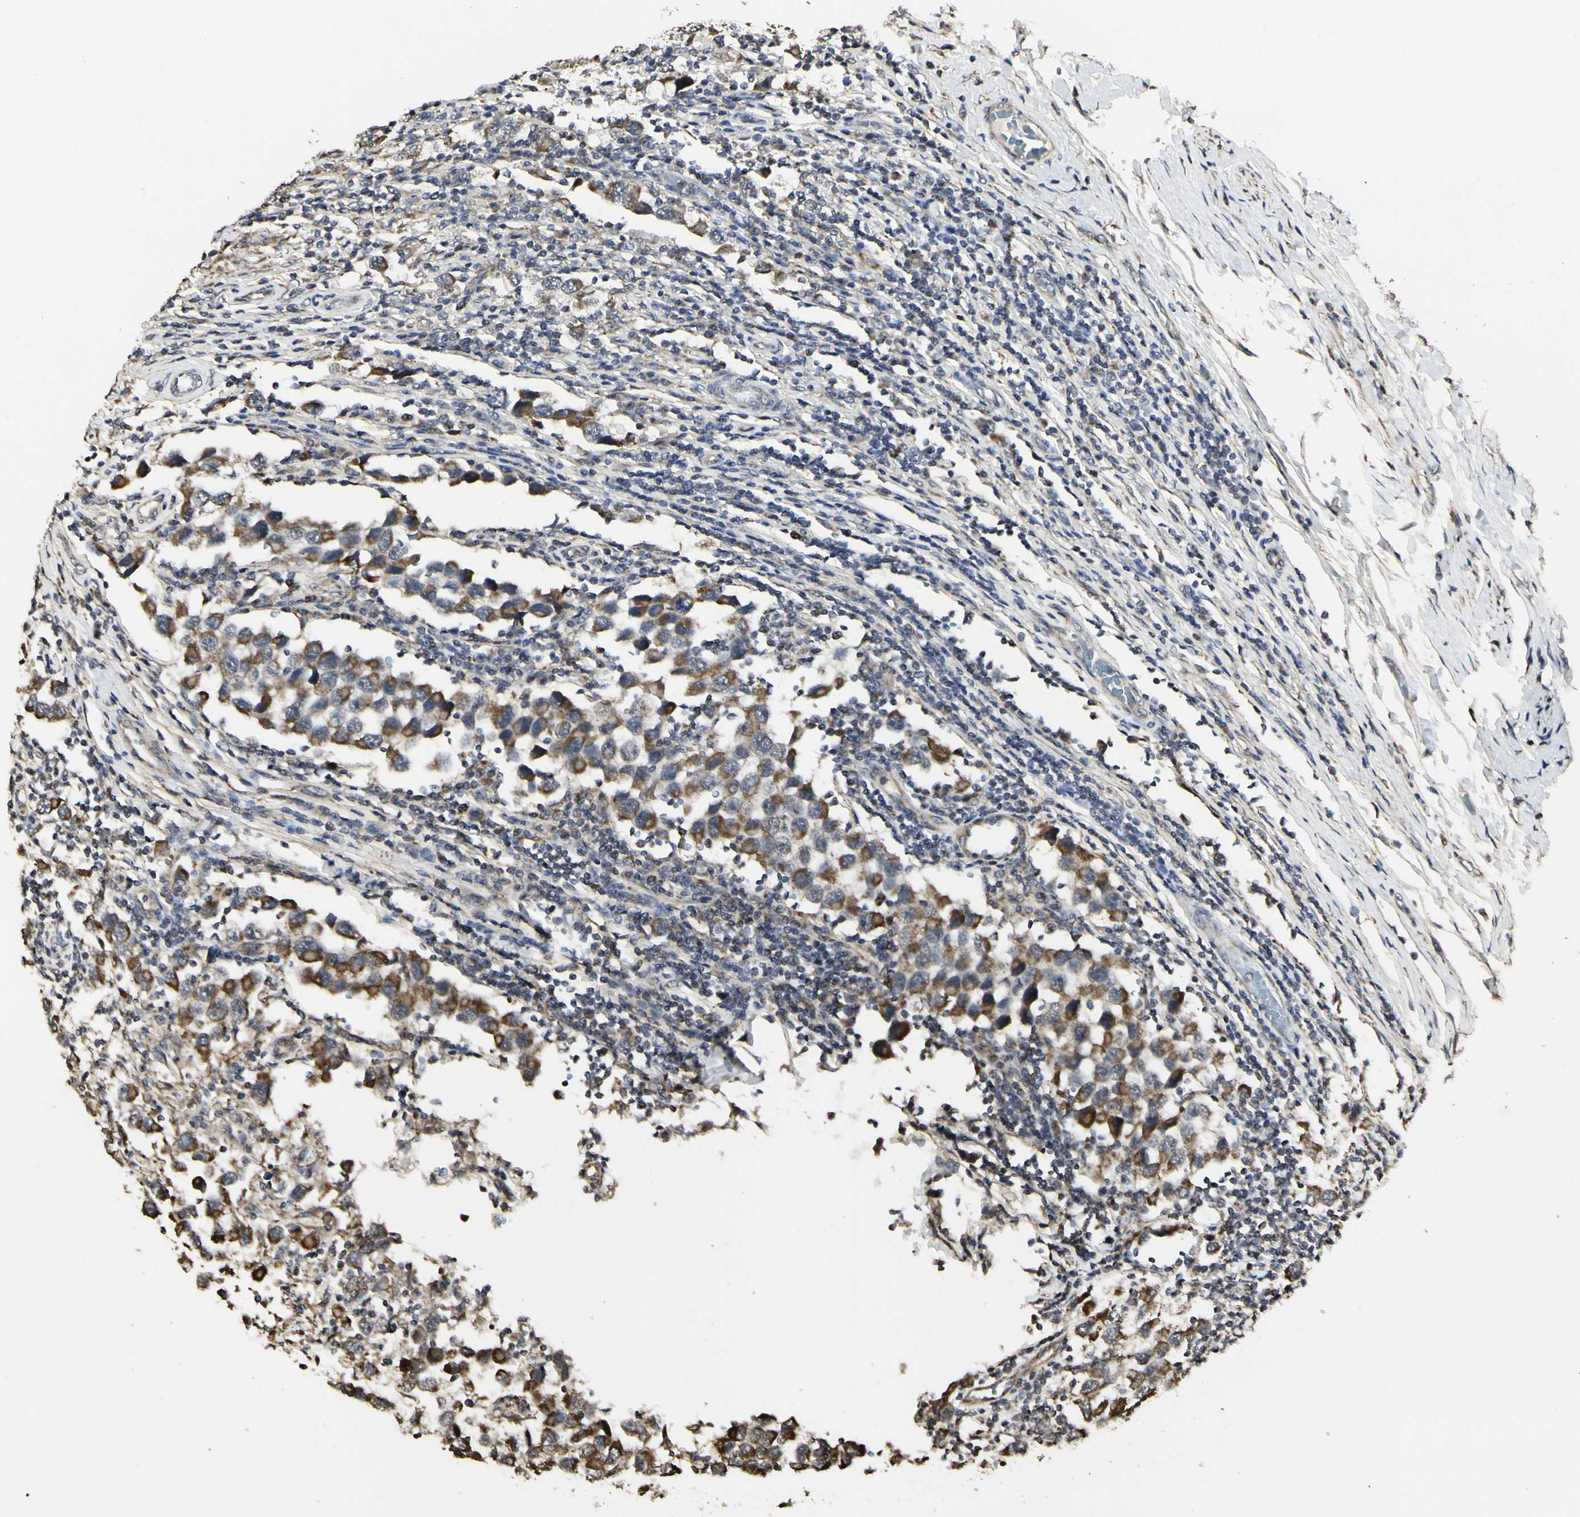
{"staining": {"intensity": "moderate", "quantity": ">75%", "location": "cytoplasmic/membranous"}, "tissue": "testis cancer", "cell_type": "Tumor cells", "image_type": "cancer", "snomed": [{"axis": "morphology", "description": "Carcinoma, Embryonal, NOS"}, {"axis": "topography", "description": "Testis"}], "caption": "The image exhibits immunohistochemical staining of testis cancer (embryonal carcinoma). There is moderate cytoplasmic/membranous staining is seen in about >75% of tumor cells.", "gene": "TAOK1", "patient": {"sex": "male", "age": 21}}